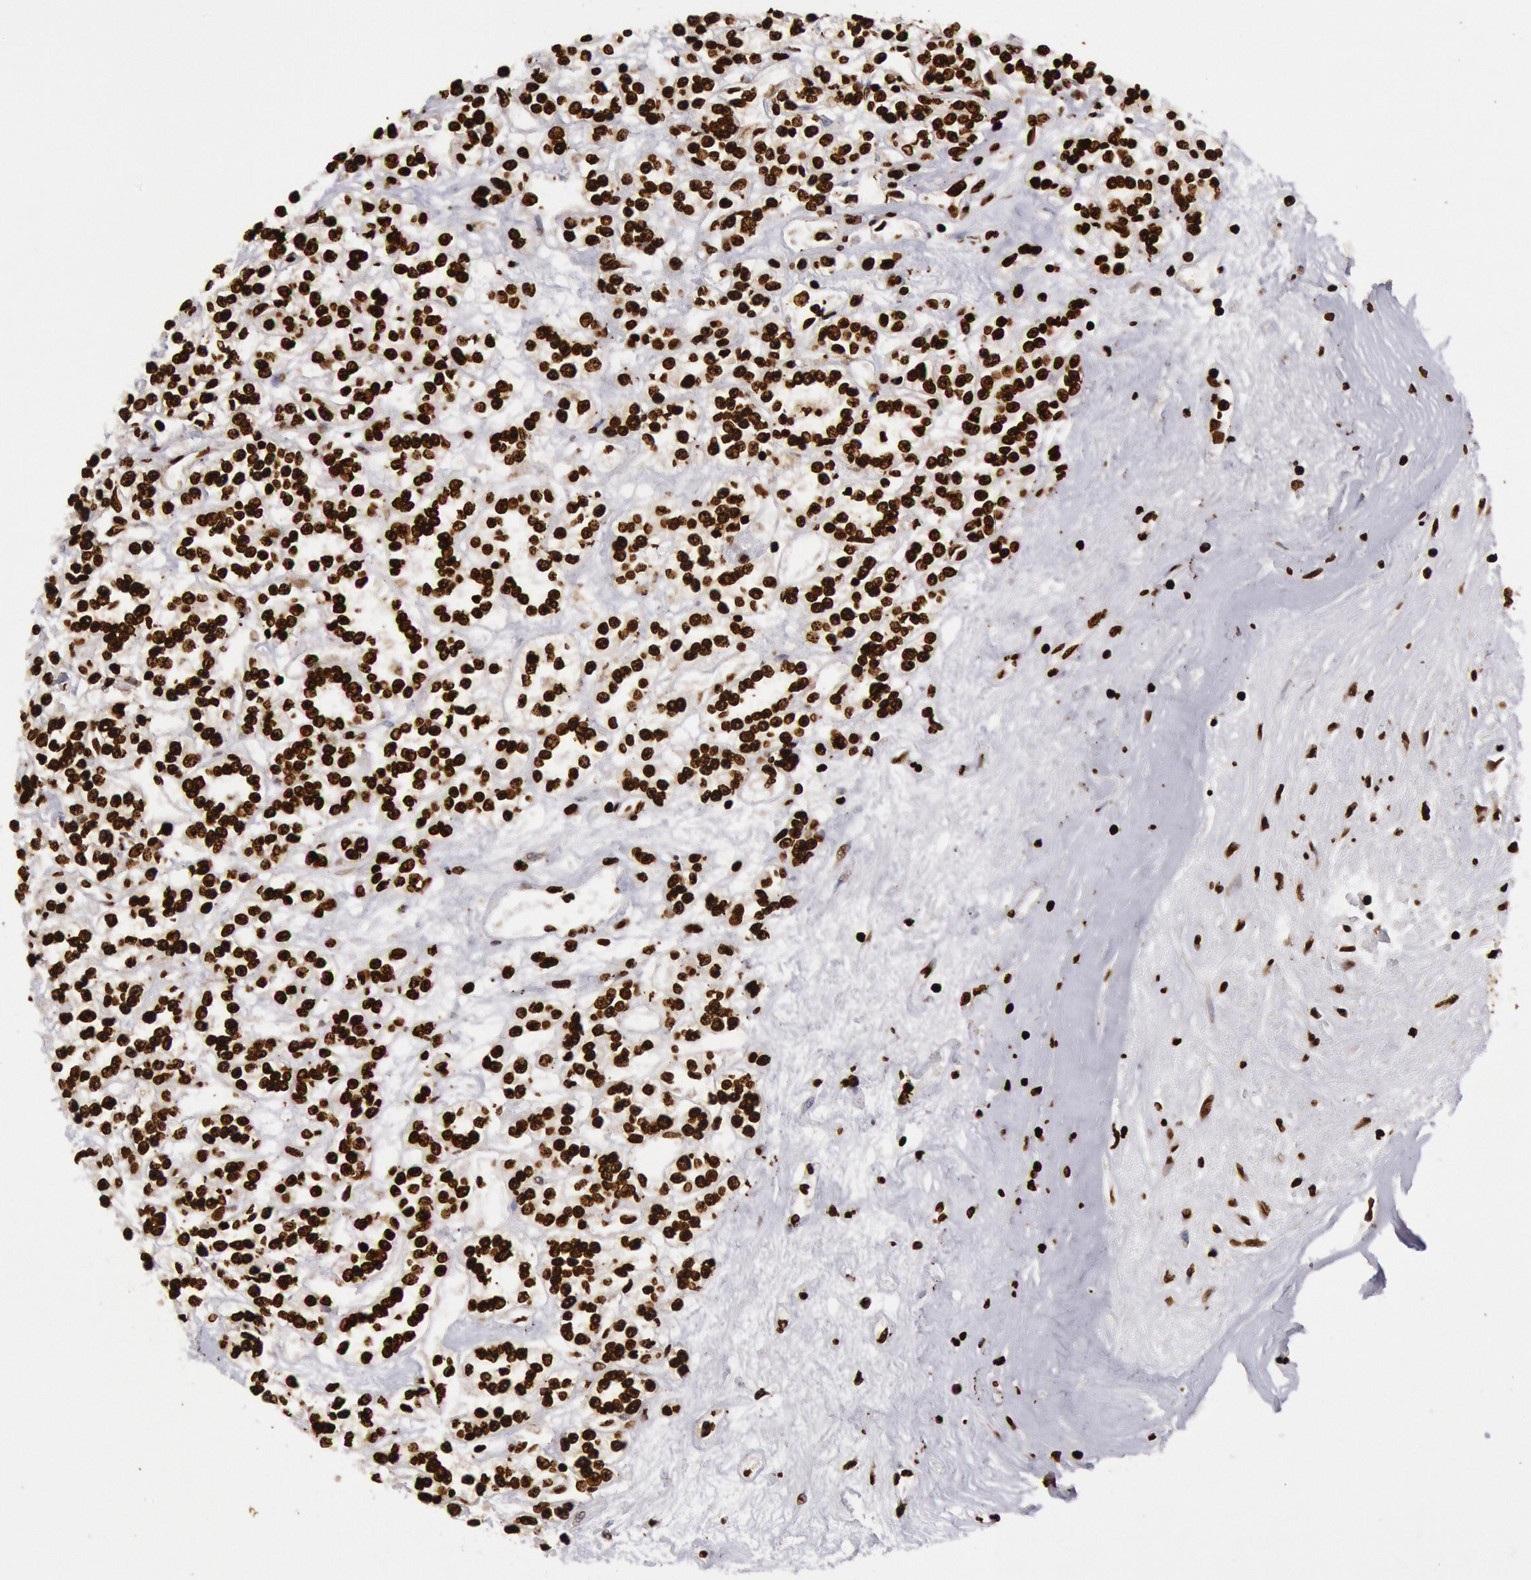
{"staining": {"intensity": "strong", "quantity": ">75%", "location": "nuclear"}, "tissue": "renal cancer", "cell_type": "Tumor cells", "image_type": "cancer", "snomed": [{"axis": "morphology", "description": "Adenocarcinoma, NOS"}, {"axis": "topography", "description": "Kidney"}], "caption": "Renal adenocarcinoma stained with DAB immunohistochemistry (IHC) shows high levels of strong nuclear staining in about >75% of tumor cells.", "gene": "H3-4", "patient": {"sex": "female", "age": 76}}